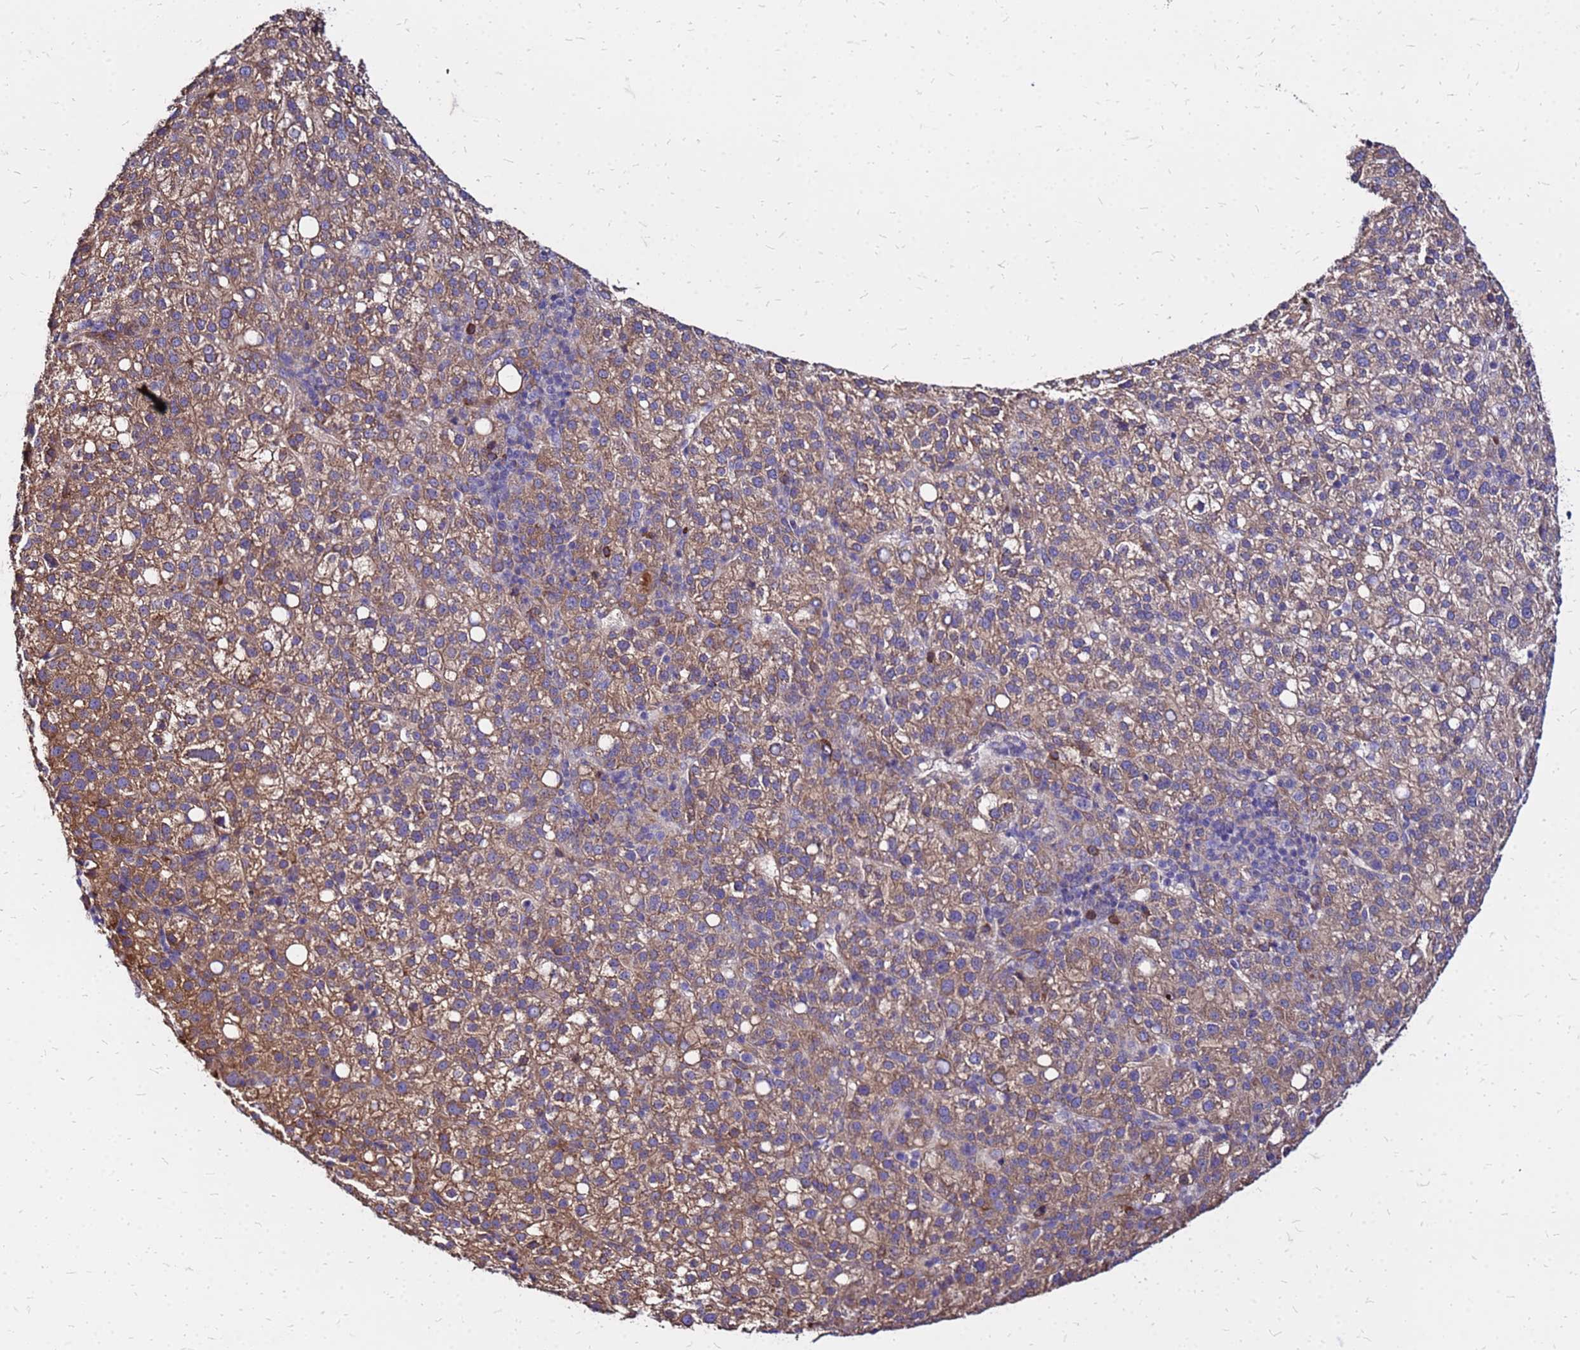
{"staining": {"intensity": "moderate", "quantity": ">75%", "location": "cytoplasmic/membranous"}, "tissue": "liver cancer", "cell_type": "Tumor cells", "image_type": "cancer", "snomed": [{"axis": "morphology", "description": "Carcinoma, Hepatocellular, NOS"}, {"axis": "topography", "description": "Liver"}], "caption": "Protein expression analysis of human liver cancer (hepatocellular carcinoma) reveals moderate cytoplasmic/membranous positivity in approximately >75% of tumor cells.", "gene": "VMO1", "patient": {"sex": "female", "age": 58}}